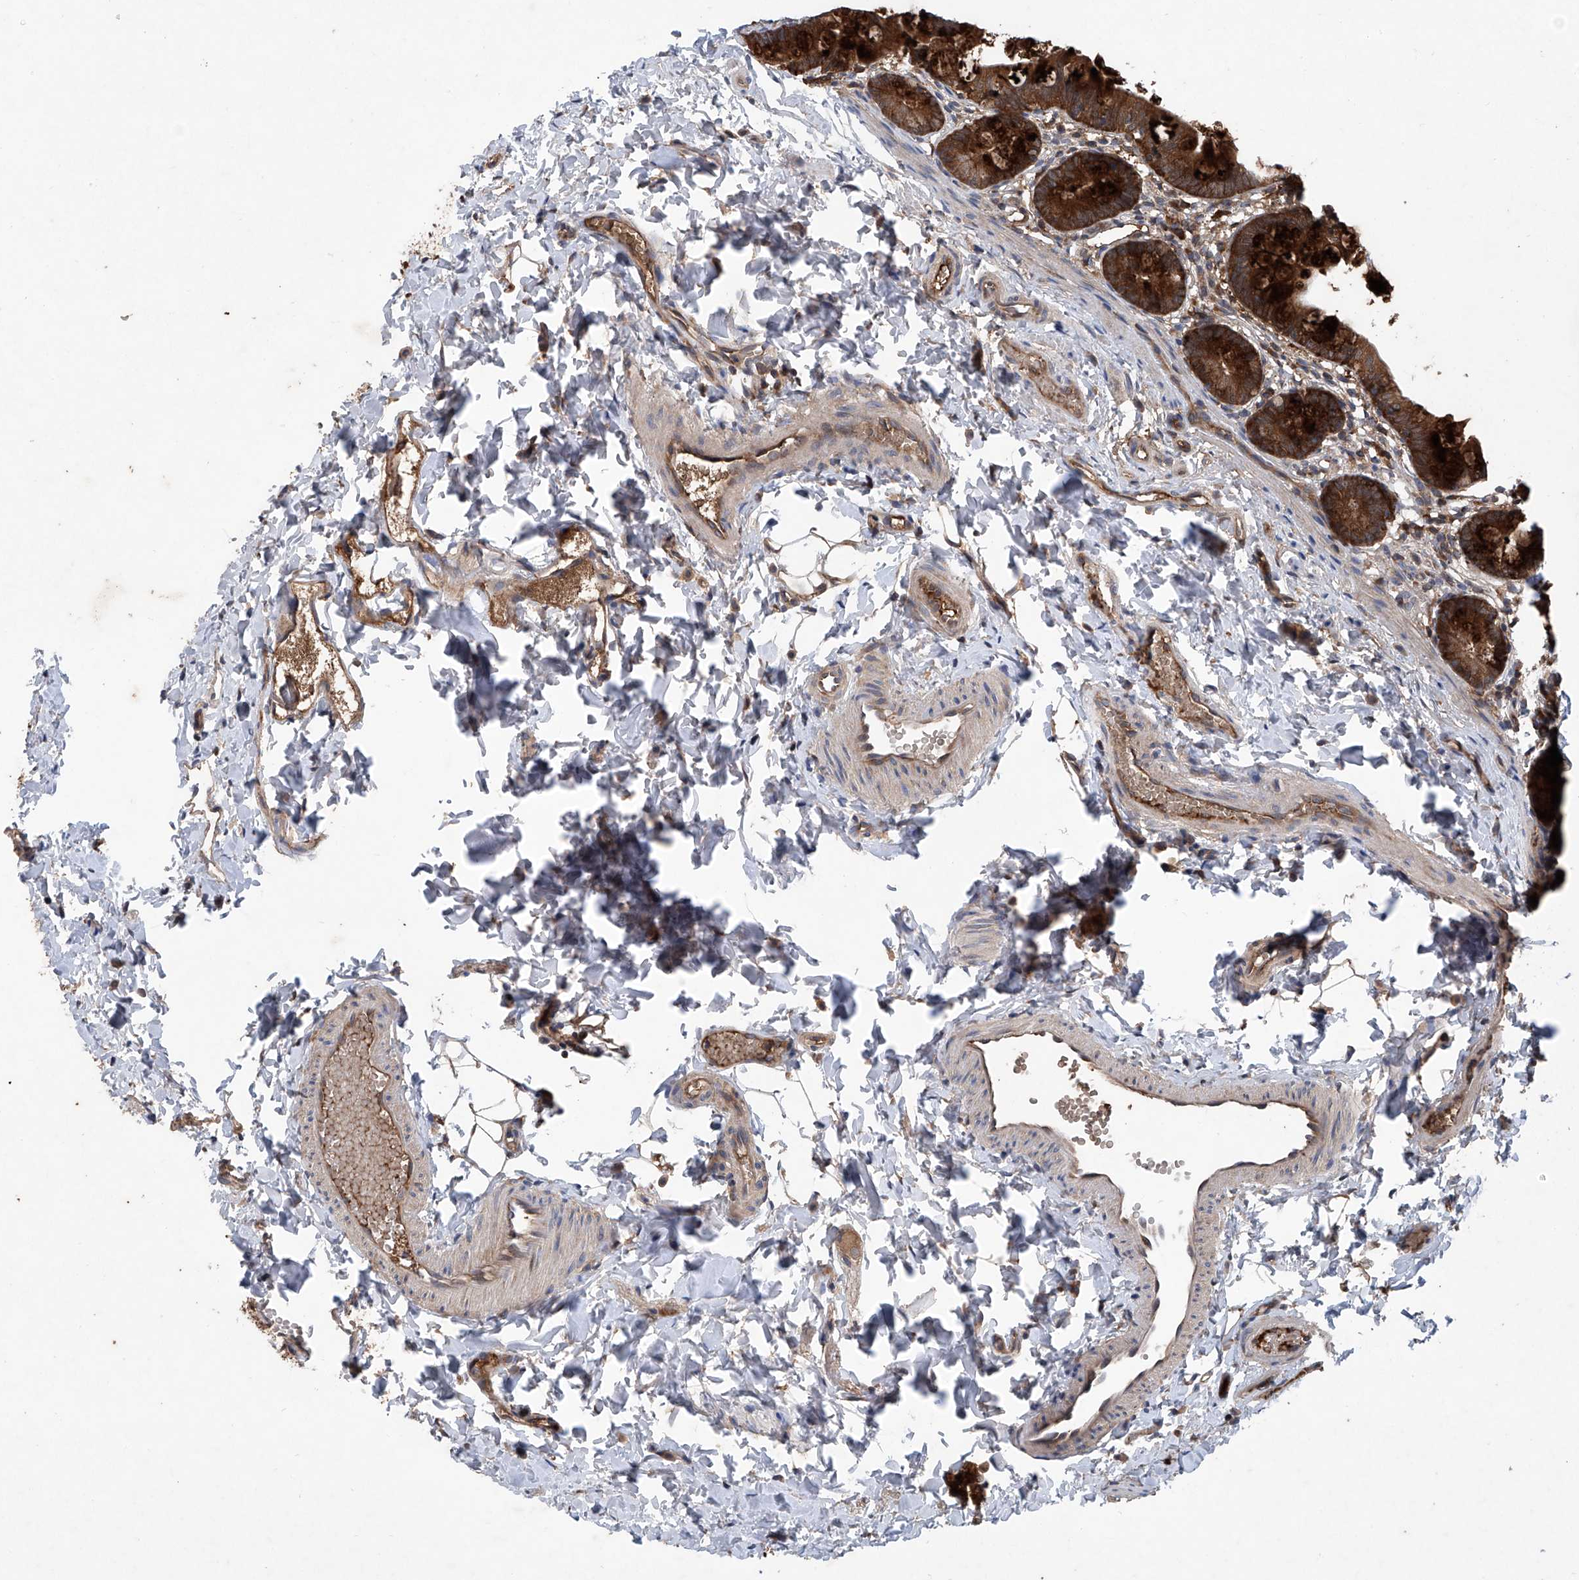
{"staining": {"intensity": "strong", "quantity": ">75%", "location": "cytoplasmic/membranous"}, "tissue": "small intestine", "cell_type": "Glandular cells", "image_type": "normal", "snomed": [{"axis": "morphology", "description": "Normal tissue, NOS"}, {"axis": "topography", "description": "Small intestine"}], "caption": "Glandular cells reveal strong cytoplasmic/membranous staining in approximately >75% of cells in normal small intestine. (brown staining indicates protein expression, while blue staining denotes nuclei).", "gene": "ASCC3", "patient": {"sex": "male", "age": 7}}